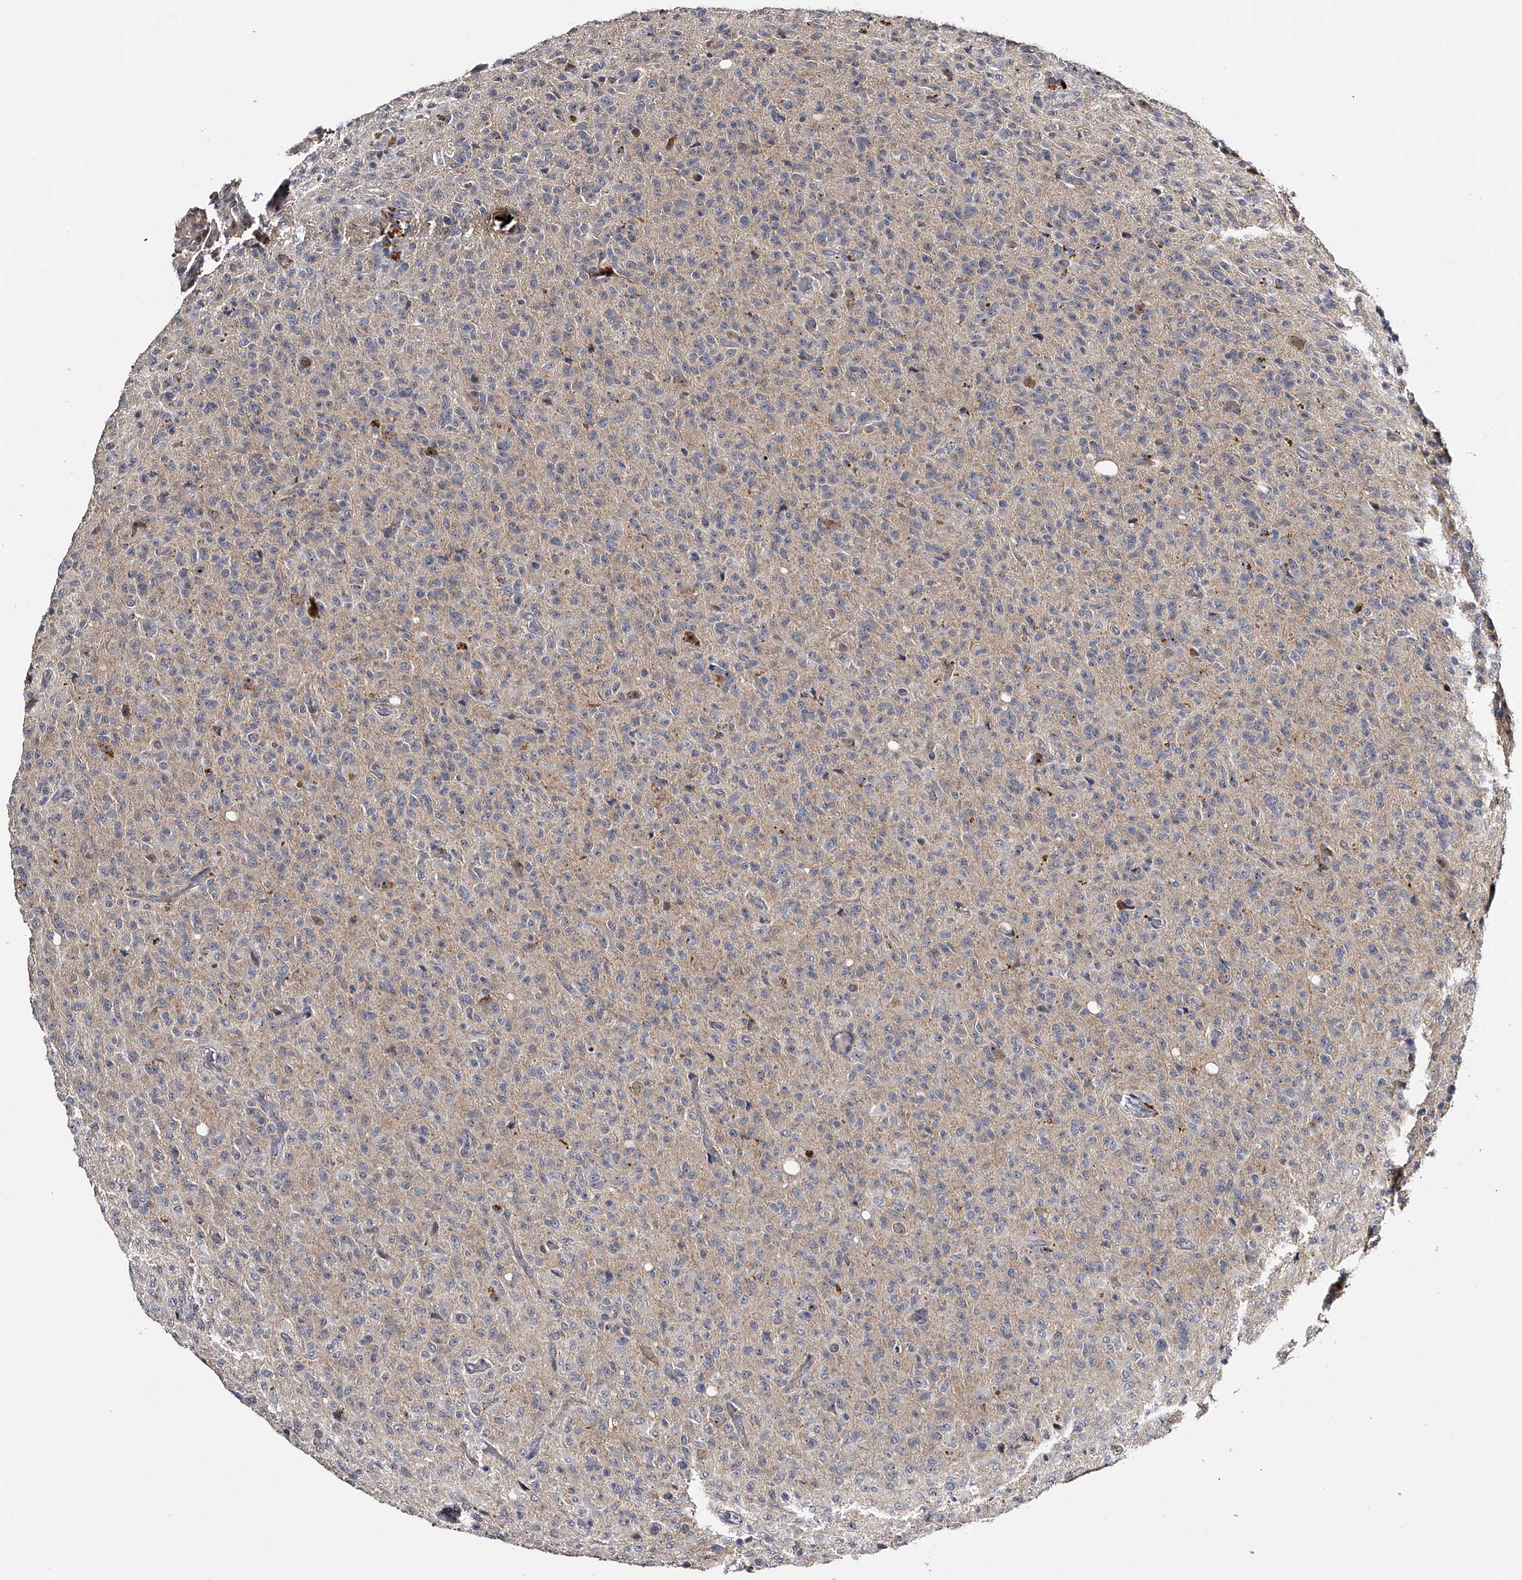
{"staining": {"intensity": "negative", "quantity": "none", "location": "none"}, "tissue": "glioma", "cell_type": "Tumor cells", "image_type": "cancer", "snomed": [{"axis": "morphology", "description": "Glioma, malignant, High grade"}, {"axis": "topography", "description": "Brain"}], "caption": "High magnification brightfield microscopy of glioma stained with DAB (brown) and counterstained with hematoxylin (blue): tumor cells show no significant staining.", "gene": "MDN1", "patient": {"sex": "female", "age": 57}}